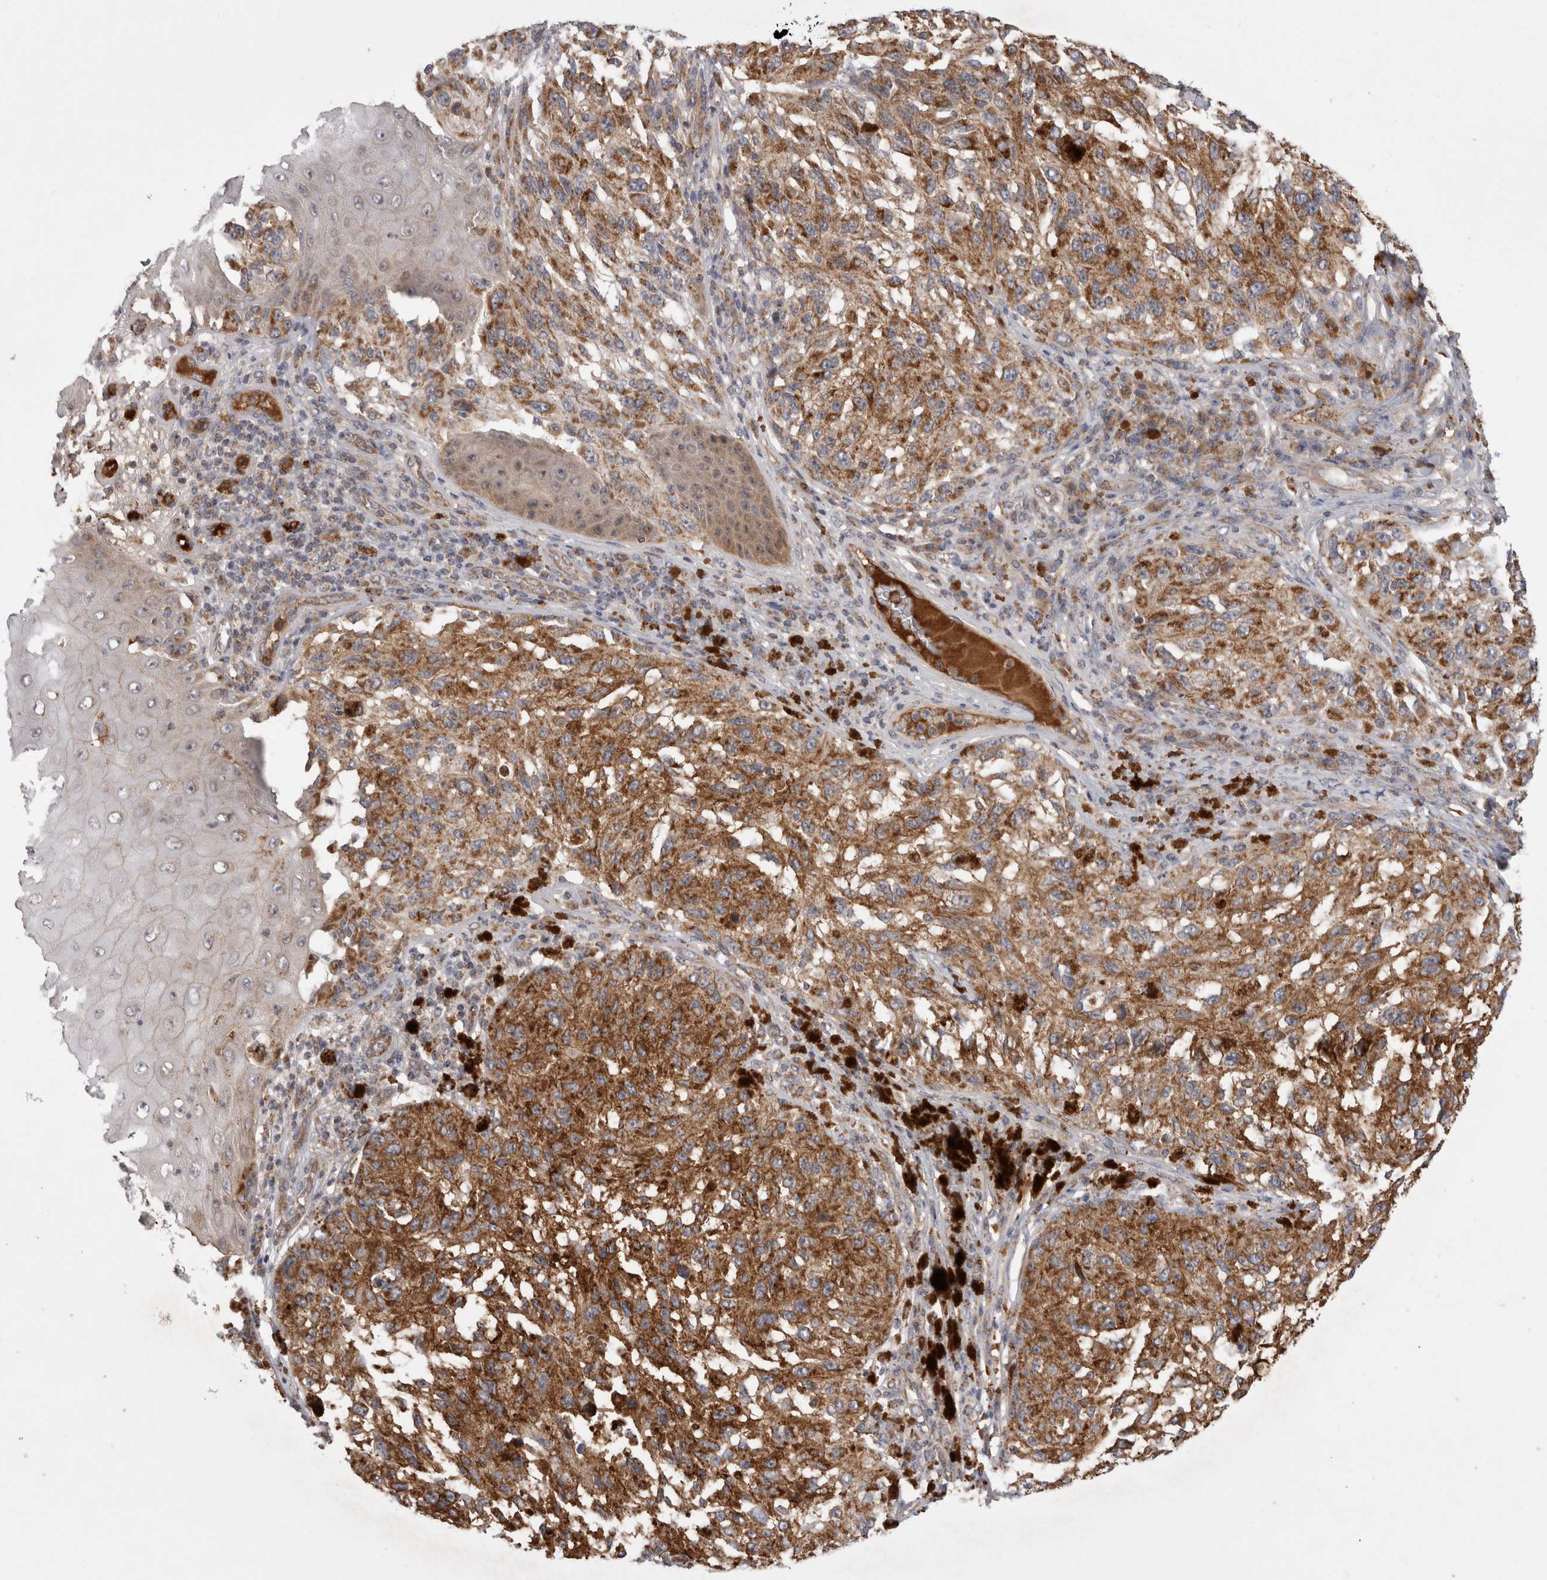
{"staining": {"intensity": "strong", "quantity": ">75%", "location": "cytoplasmic/membranous"}, "tissue": "melanoma", "cell_type": "Tumor cells", "image_type": "cancer", "snomed": [{"axis": "morphology", "description": "Malignant melanoma, NOS"}, {"axis": "topography", "description": "Skin"}], "caption": "Tumor cells display high levels of strong cytoplasmic/membranous positivity in about >75% of cells in melanoma.", "gene": "DARS2", "patient": {"sex": "female", "age": 73}}